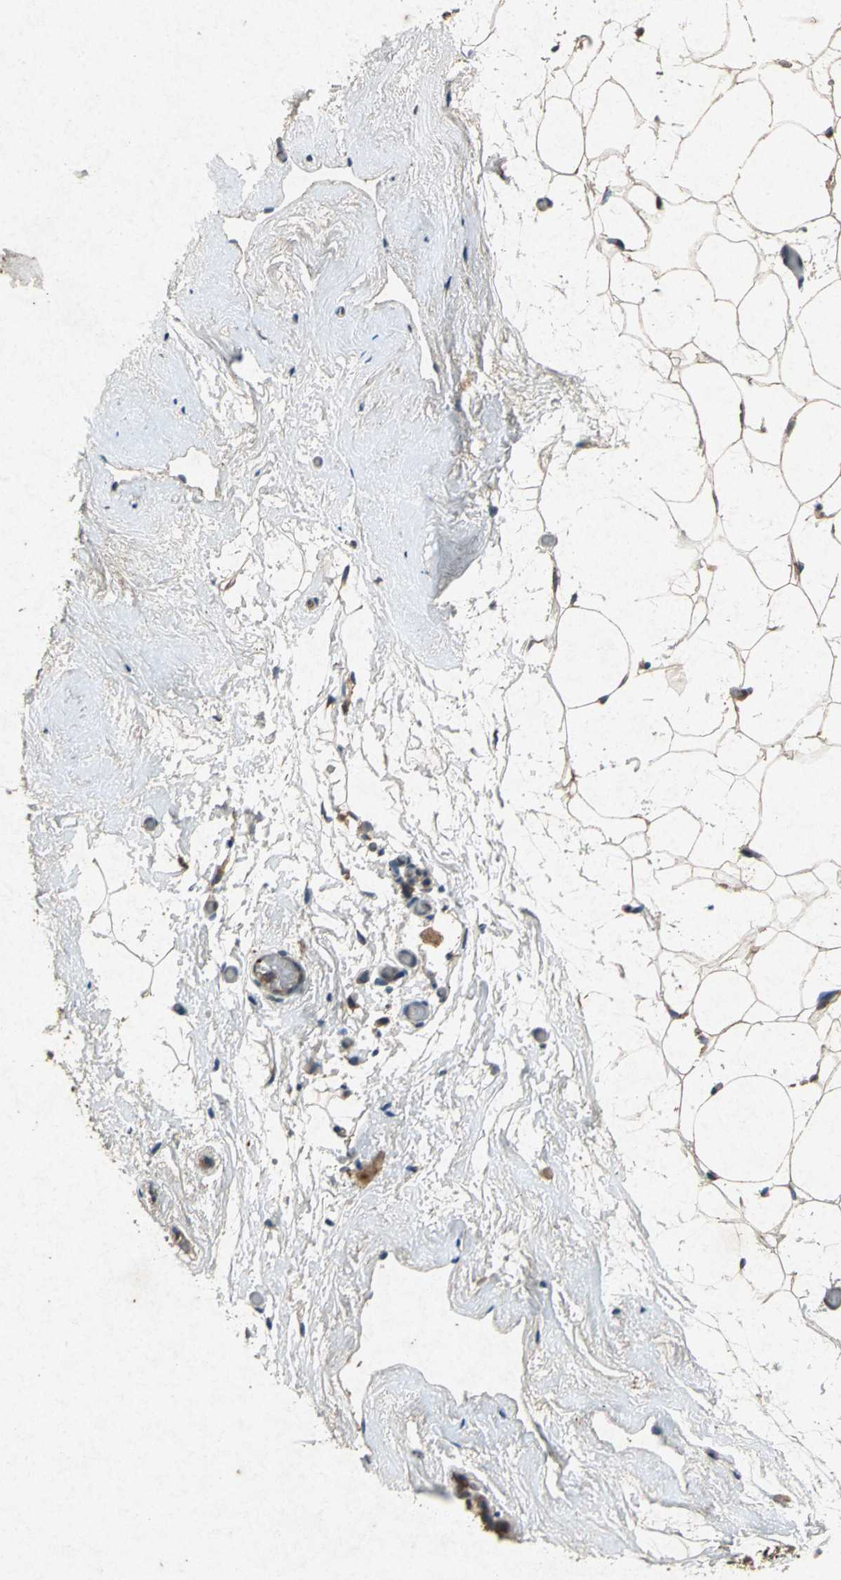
{"staining": {"intensity": "moderate", "quantity": ">75%", "location": "cytoplasmic/membranous"}, "tissue": "breast", "cell_type": "Adipocytes", "image_type": "normal", "snomed": [{"axis": "morphology", "description": "Normal tissue, NOS"}, {"axis": "topography", "description": "Breast"}], "caption": "Moderate cytoplasmic/membranous staining is identified in about >75% of adipocytes in unremarkable breast.", "gene": "HSP90AB1", "patient": {"sex": "female", "age": 75}}